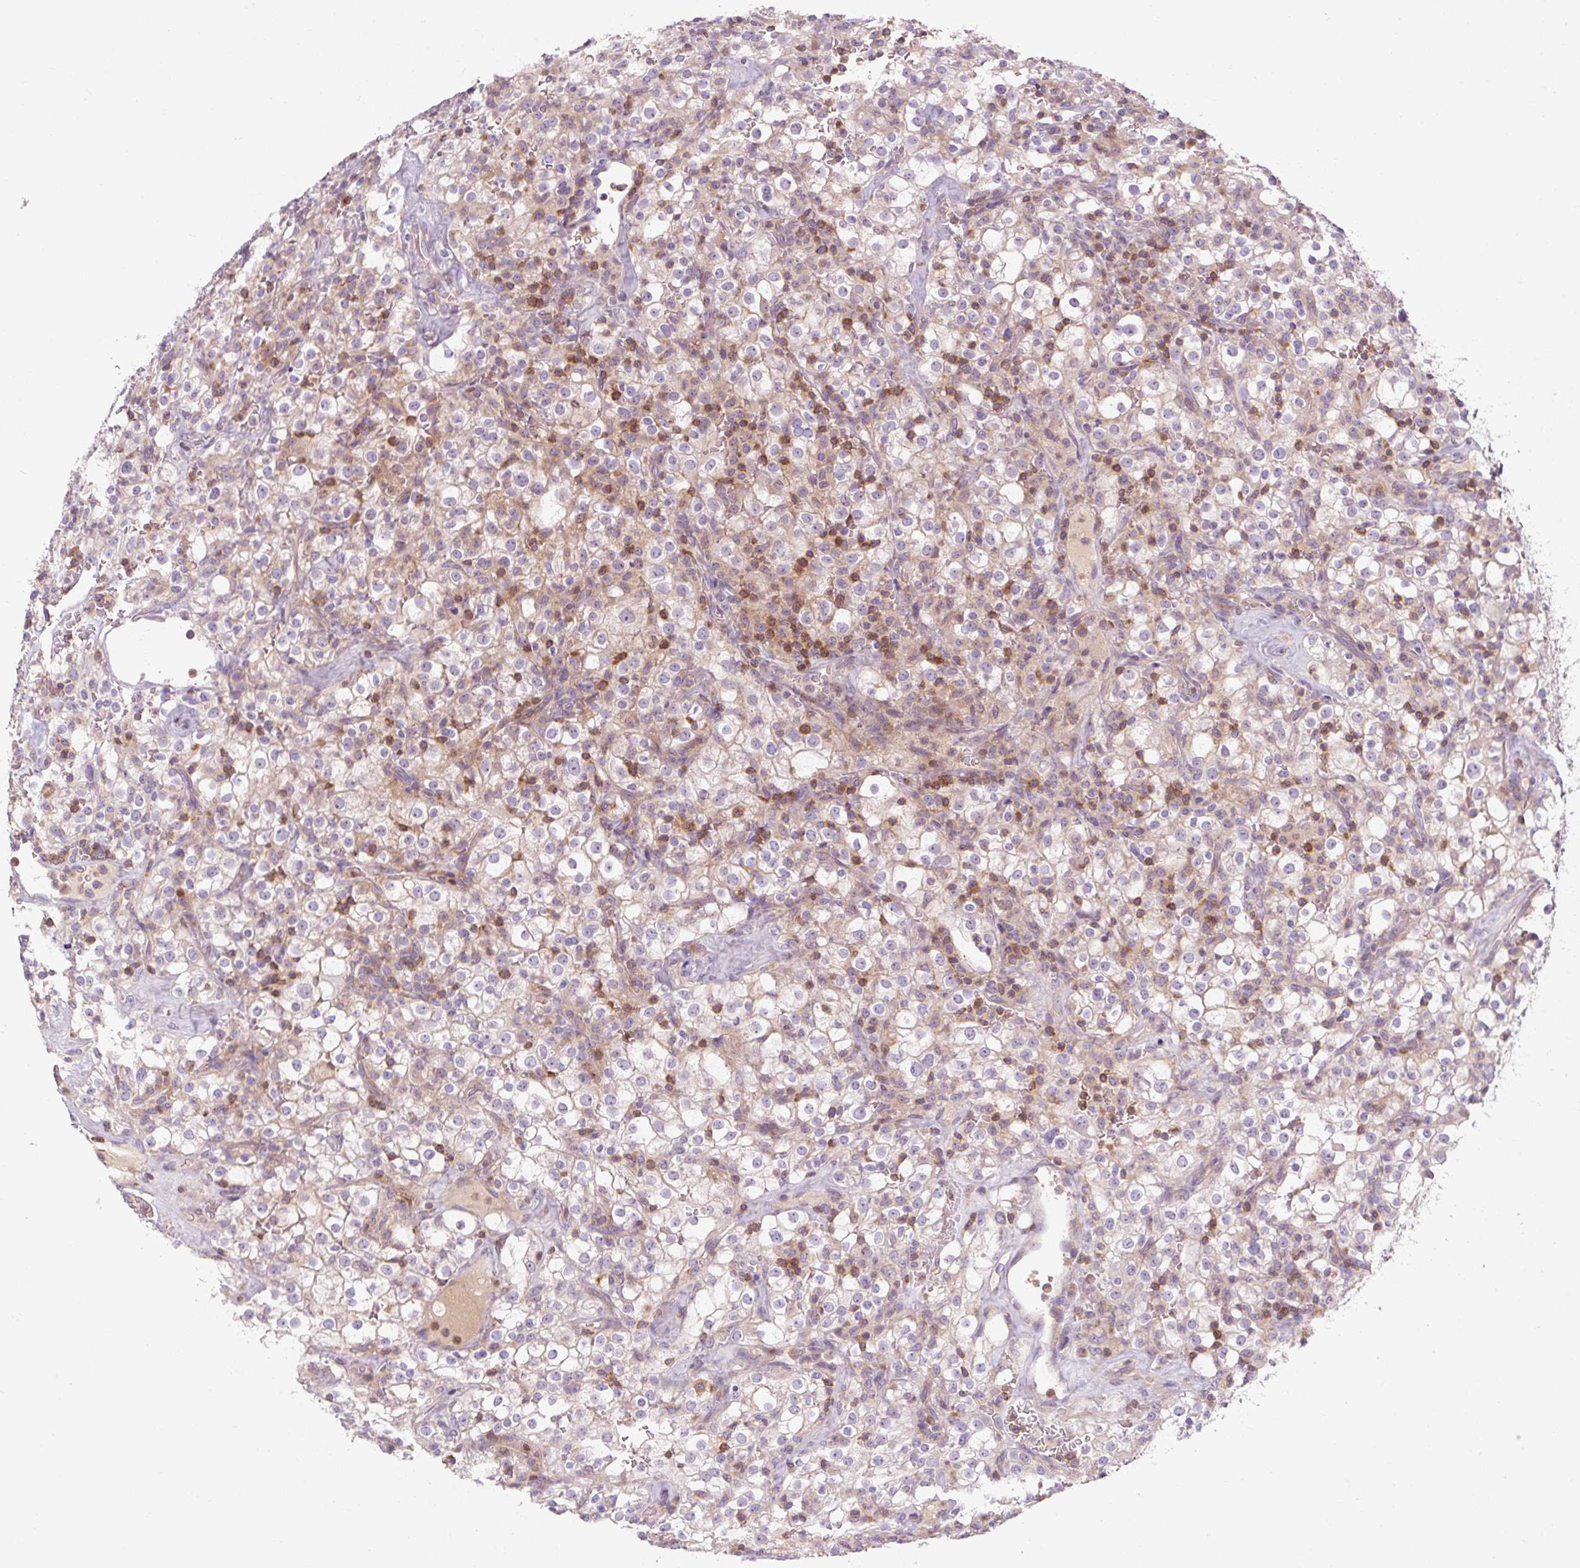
{"staining": {"intensity": "moderate", "quantity": "<25%", "location": "cytoplasmic/membranous"}, "tissue": "renal cancer", "cell_type": "Tumor cells", "image_type": "cancer", "snomed": [{"axis": "morphology", "description": "Adenocarcinoma, NOS"}, {"axis": "topography", "description": "Kidney"}], "caption": "Immunohistochemical staining of human renal cancer exhibits low levels of moderate cytoplasmic/membranous expression in about <25% of tumor cells.", "gene": "TIGD2", "patient": {"sex": "female", "age": 74}}